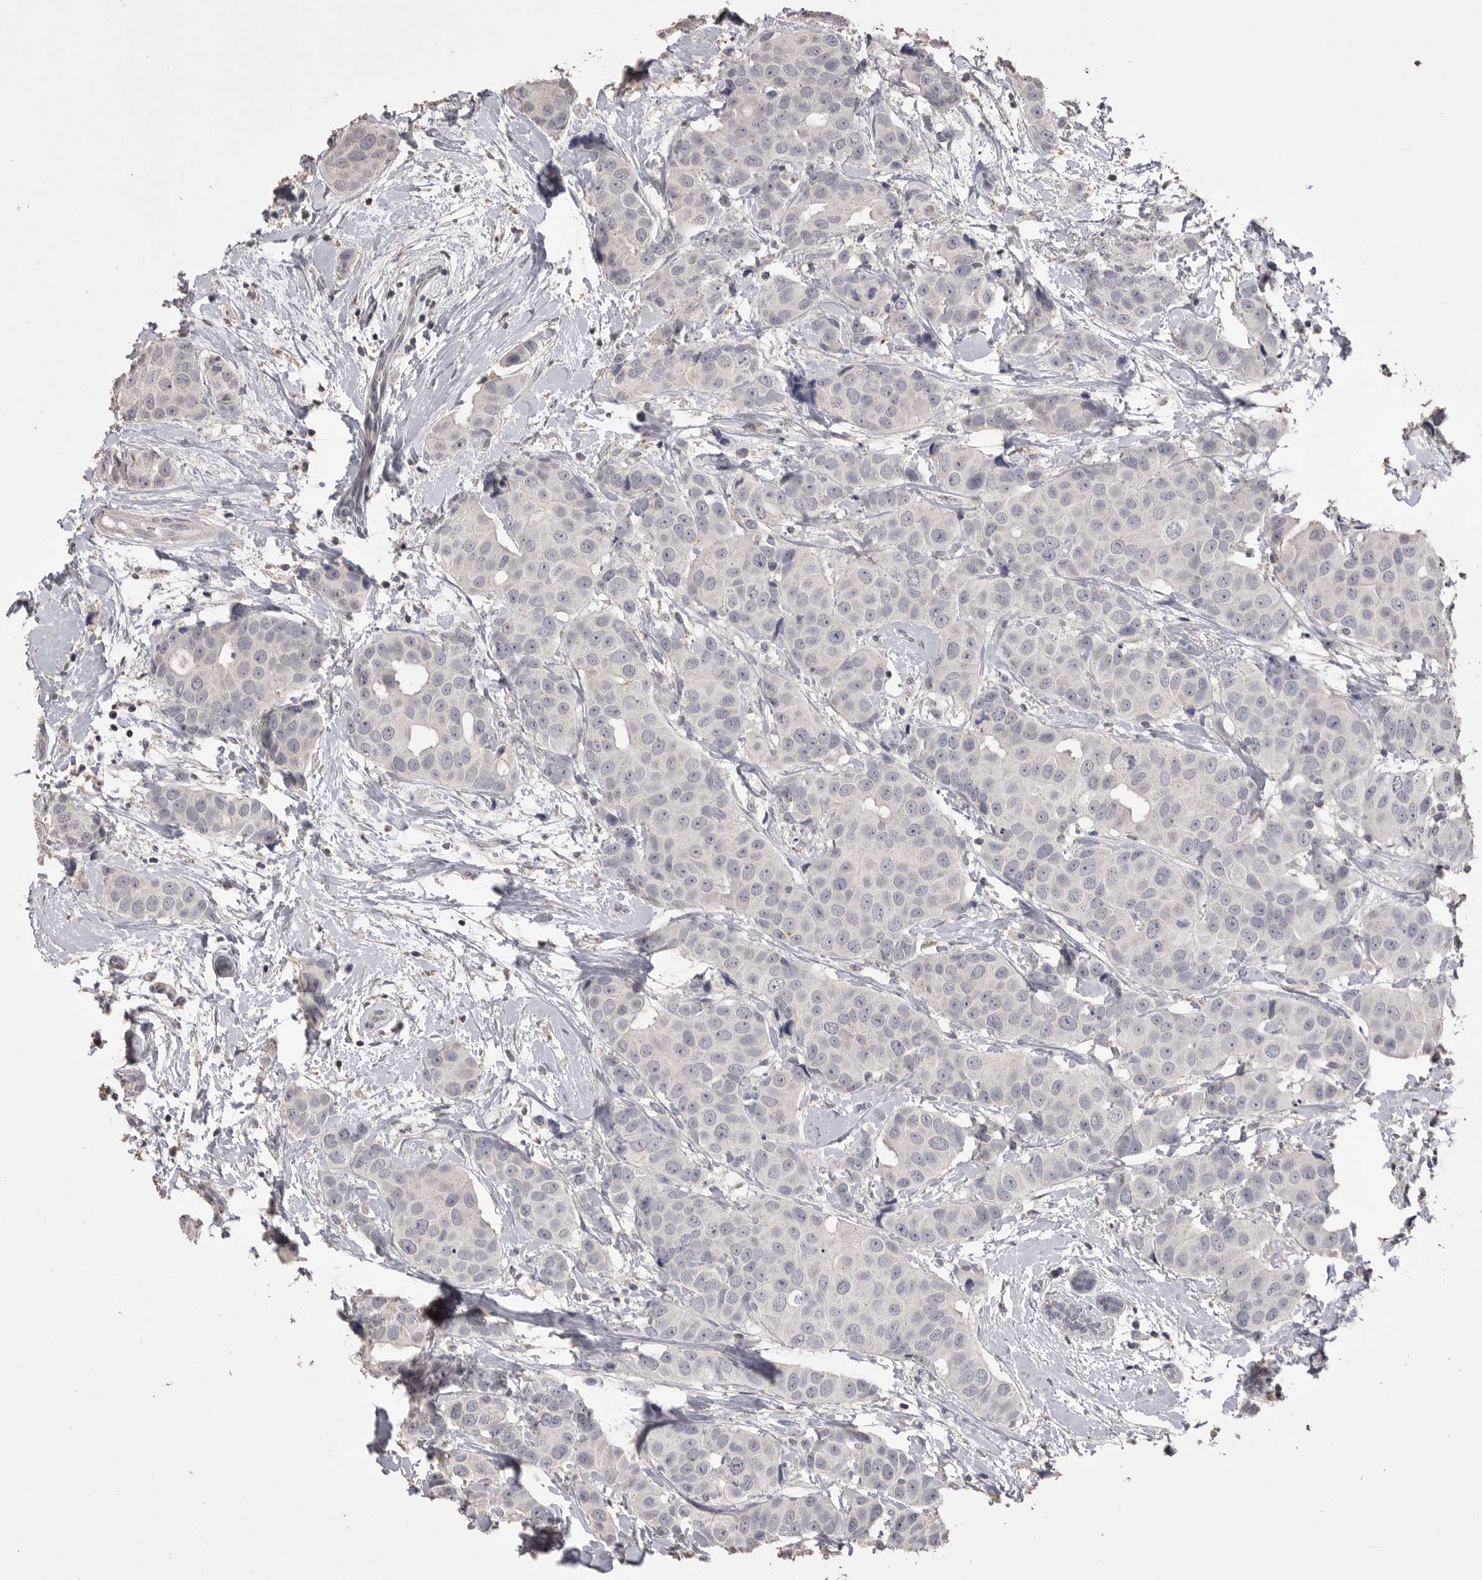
{"staining": {"intensity": "negative", "quantity": "none", "location": "none"}, "tissue": "breast cancer", "cell_type": "Tumor cells", "image_type": "cancer", "snomed": [{"axis": "morphology", "description": "Normal tissue, NOS"}, {"axis": "morphology", "description": "Duct carcinoma"}, {"axis": "topography", "description": "Breast"}], "caption": "IHC micrograph of breast cancer stained for a protein (brown), which displays no expression in tumor cells.", "gene": "MMP7", "patient": {"sex": "female", "age": 39}}